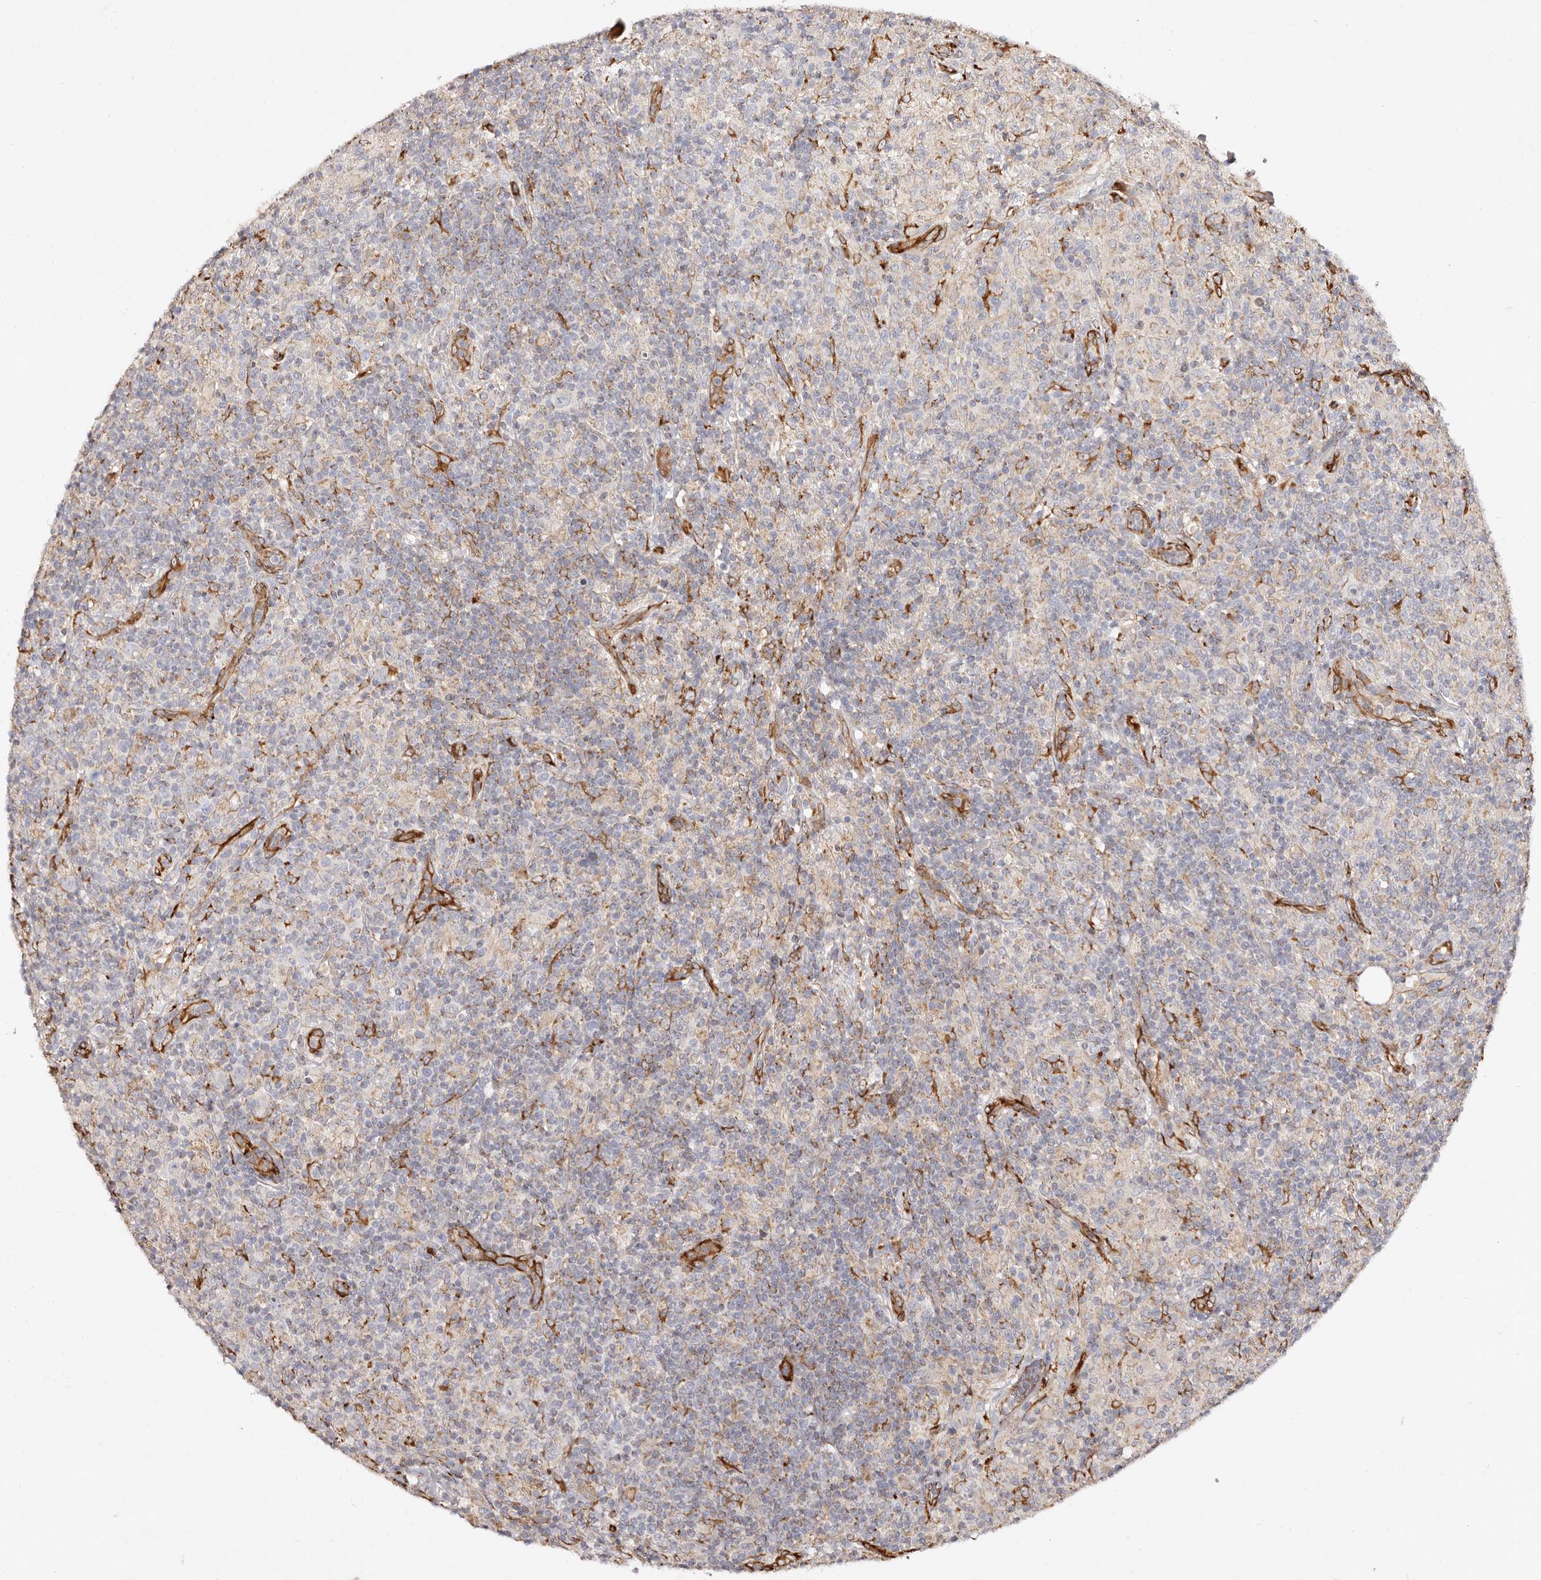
{"staining": {"intensity": "negative", "quantity": "none", "location": "none"}, "tissue": "lymphoma", "cell_type": "Tumor cells", "image_type": "cancer", "snomed": [{"axis": "morphology", "description": "Hodgkin's disease, NOS"}, {"axis": "topography", "description": "Lymph node"}], "caption": "This is an IHC photomicrograph of lymphoma. There is no expression in tumor cells.", "gene": "SERPINH1", "patient": {"sex": "male", "age": 70}}